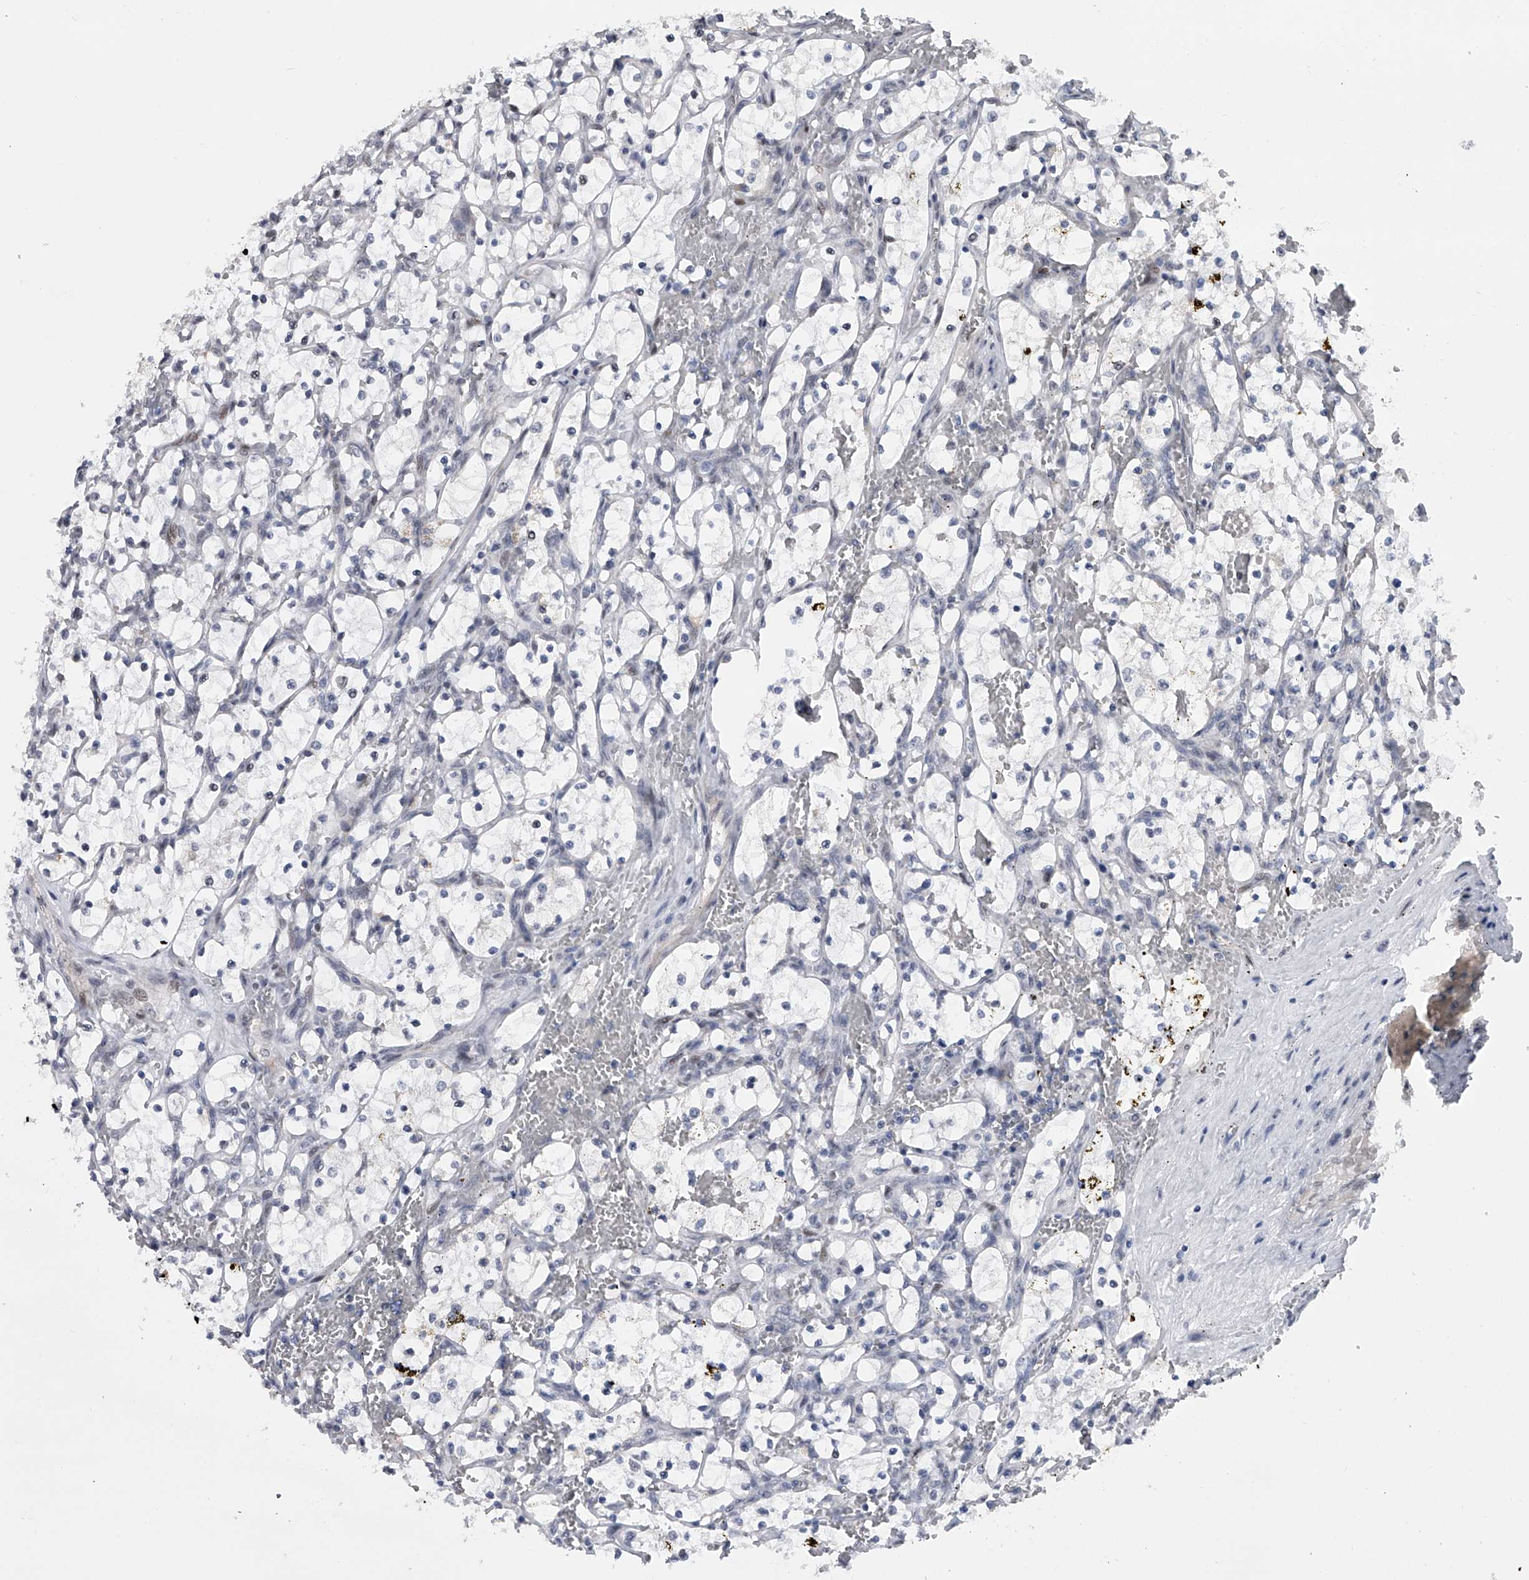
{"staining": {"intensity": "negative", "quantity": "none", "location": "none"}, "tissue": "renal cancer", "cell_type": "Tumor cells", "image_type": "cancer", "snomed": [{"axis": "morphology", "description": "Adenocarcinoma, NOS"}, {"axis": "topography", "description": "Kidney"}], "caption": "This is a micrograph of immunohistochemistry staining of renal cancer, which shows no expression in tumor cells. Brightfield microscopy of immunohistochemistry (IHC) stained with DAB (brown) and hematoxylin (blue), captured at high magnification.", "gene": "ZNF426", "patient": {"sex": "female", "age": 69}}